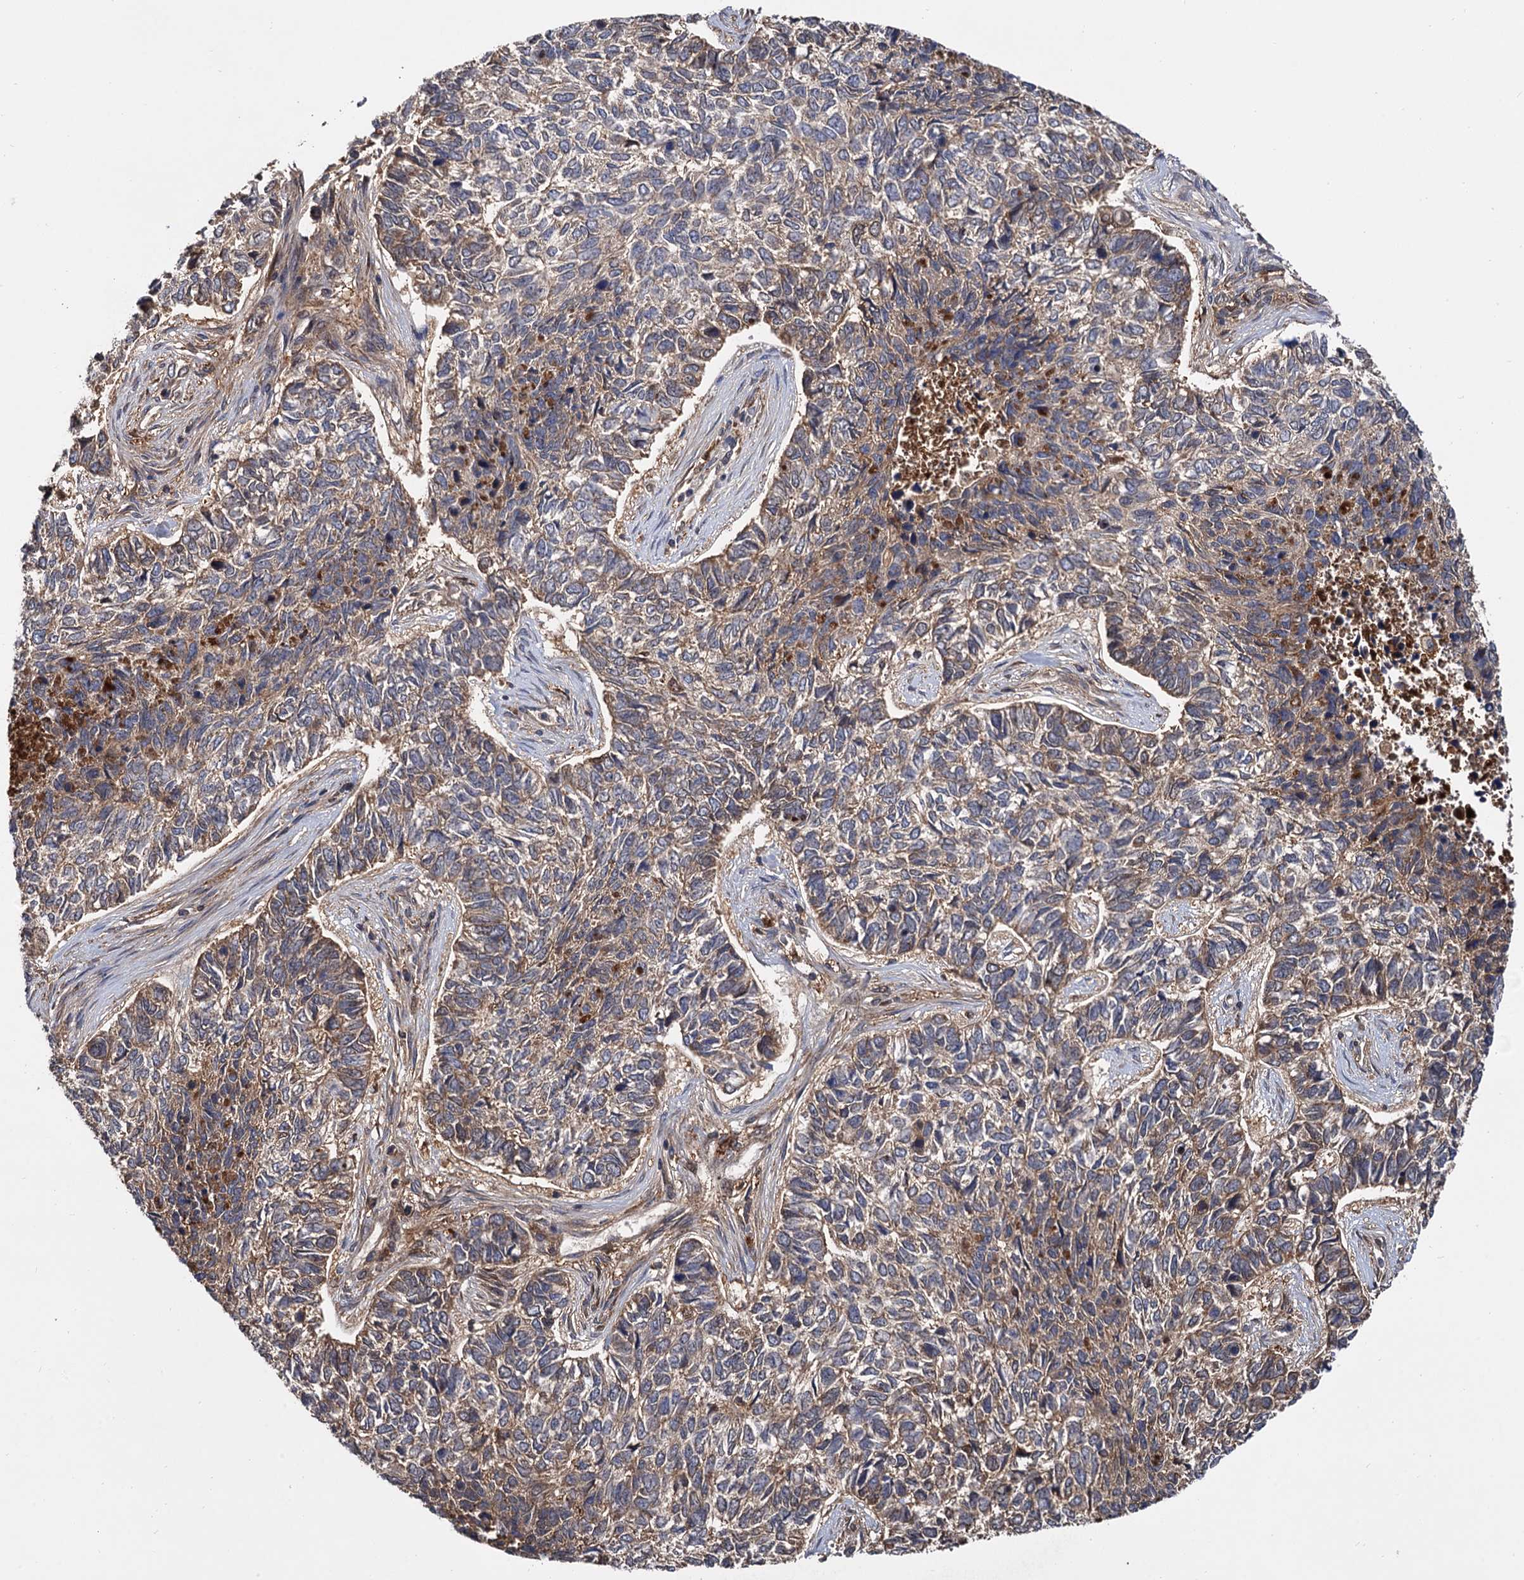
{"staining": {"intensity": "moderate", "quantity": ">75%", "location": "cytoplasmic/membranous"}, "tissue": "skin cancer", "cell_type": "Tumor cells", "image_type": "cancer", "snomed": [{"axis": "morphology", "description": "Basal cell carcinoma"}, {"axis": "topography", "description": "Skin"}], "caption": "A medium amount of moderate cytoplasmic/membranous expression is identified in approximately >75% of tumor cells in skin cancer (basal cell carcinoma) tissue.", "gene": "SELENOP", "patient": {"sex": "female", "age": 65}}